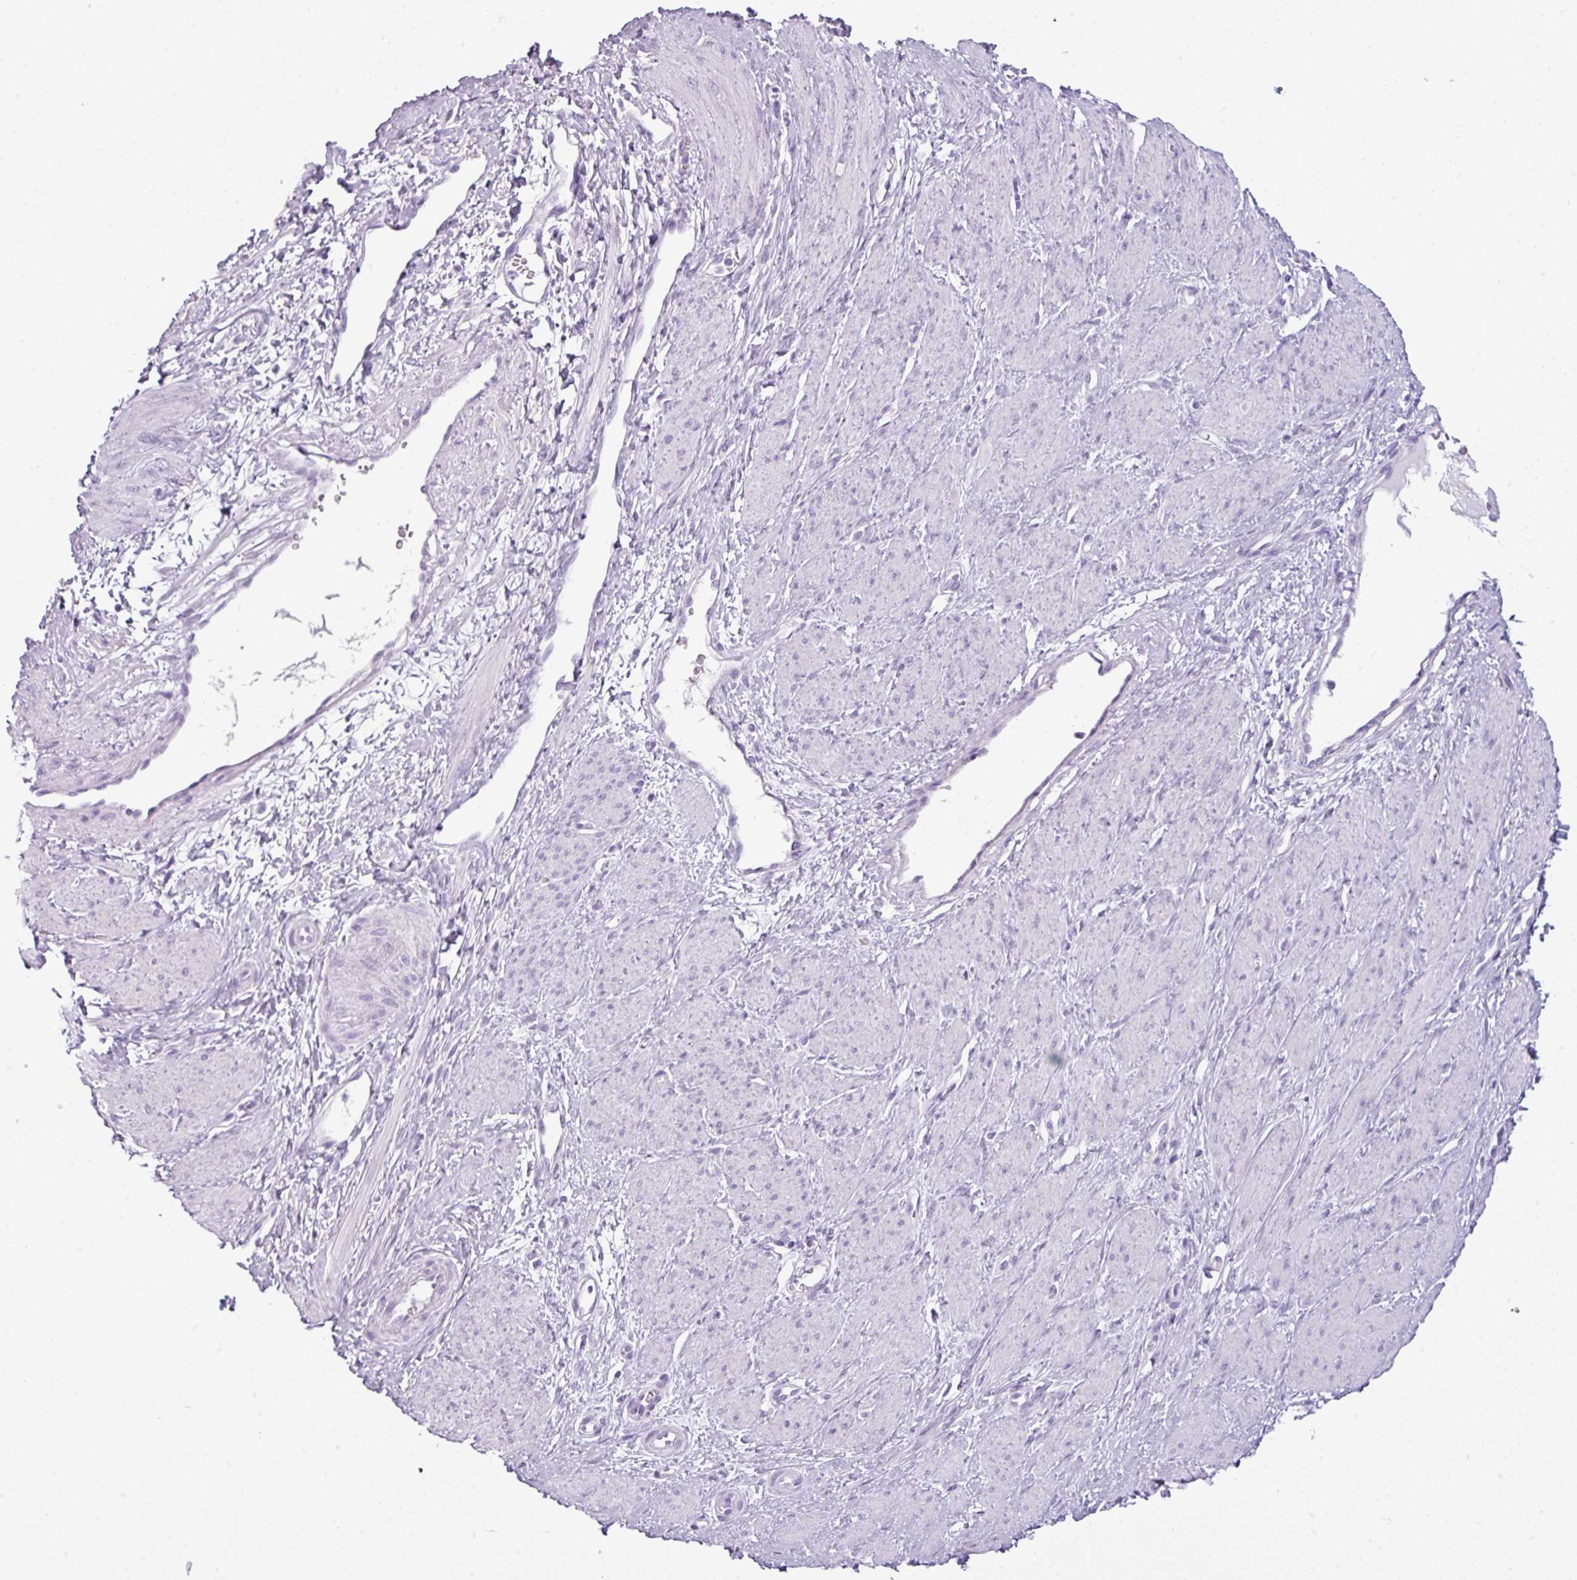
{"staining": {"intensity": "negative", "quantity": "none", "location": "none"}, "tissue": "smooth muscle", "cell_type": "Smooth muscle cells", "image_type": "normal", "snomed": [{"axis": "morphology", "description": "Normal tissue, NOS"}, {"axis": "topography", "description": "Smooth muscle"}, {"axis": "topography", "description": "Uterus"}], "caption": "Immunohistochemistry (IHC) photomicrograph of unremarkable smooth muscle: human smooth muscle stained with DAB reveals no significant protein positivity in smooth muscle cells.", "gene": "SCT", "patient": {"sex": "female", "age": 39}}